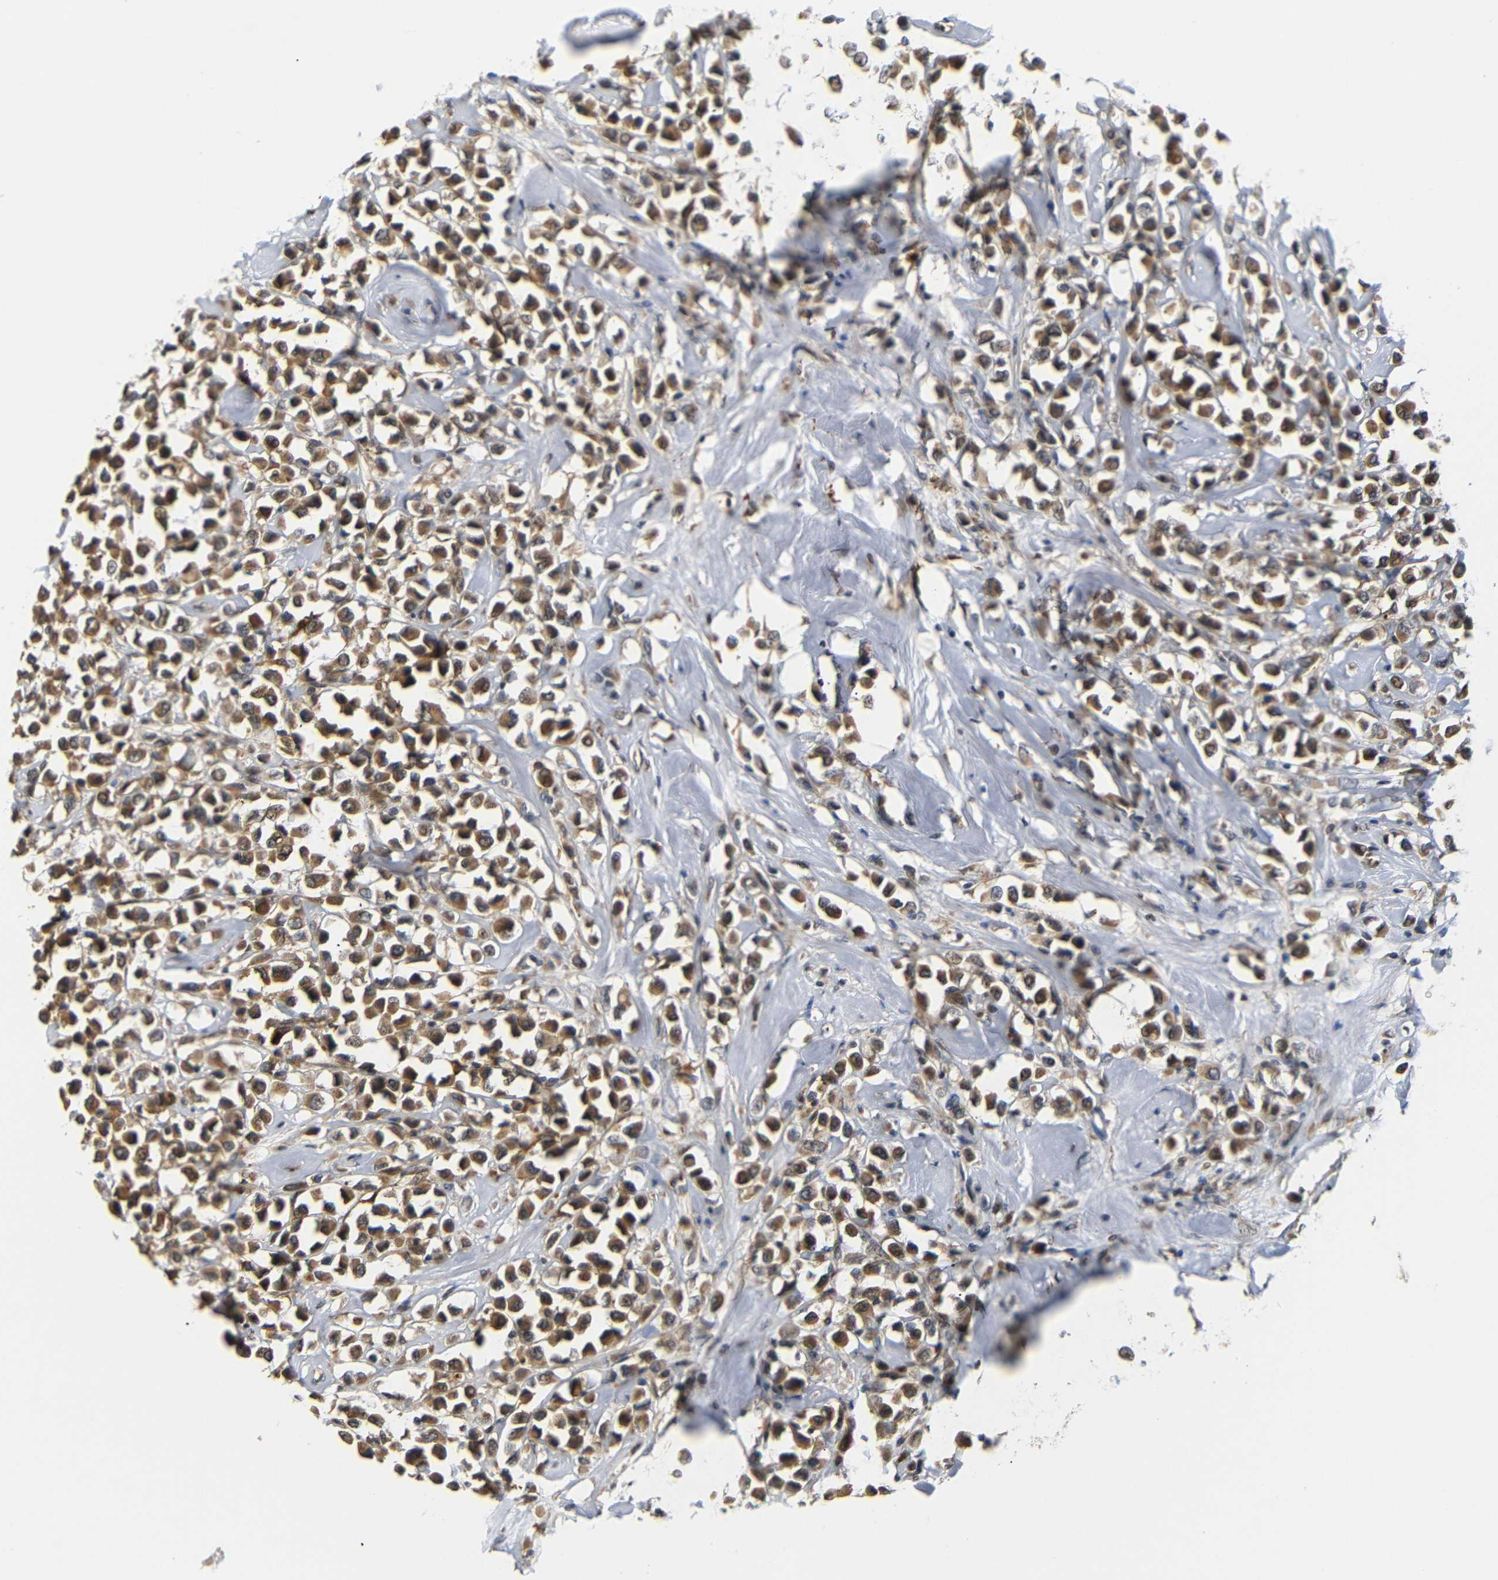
{"staining": {"intensity": "moderate", "quantity": ">75%", "location": "cytoplasmic/membranous"}, "tissue": "breast cancer", "cell_type": "Tumor cells", "image_type": "cancer", "snomed": [{"axis": "morphology", "description": "Duct carcinoma"}, {"axis": "topography", "description": "Breast"}], "caption": "A brown stain highlights moderate cytoplasmic/membranous positivity of a protein in breast intraductal carcinoma tumor cells. (IHC, brightfield microscopy, high magnification).", "gene": "GJA5", "patient": {"sex": "female", "age": 61}}